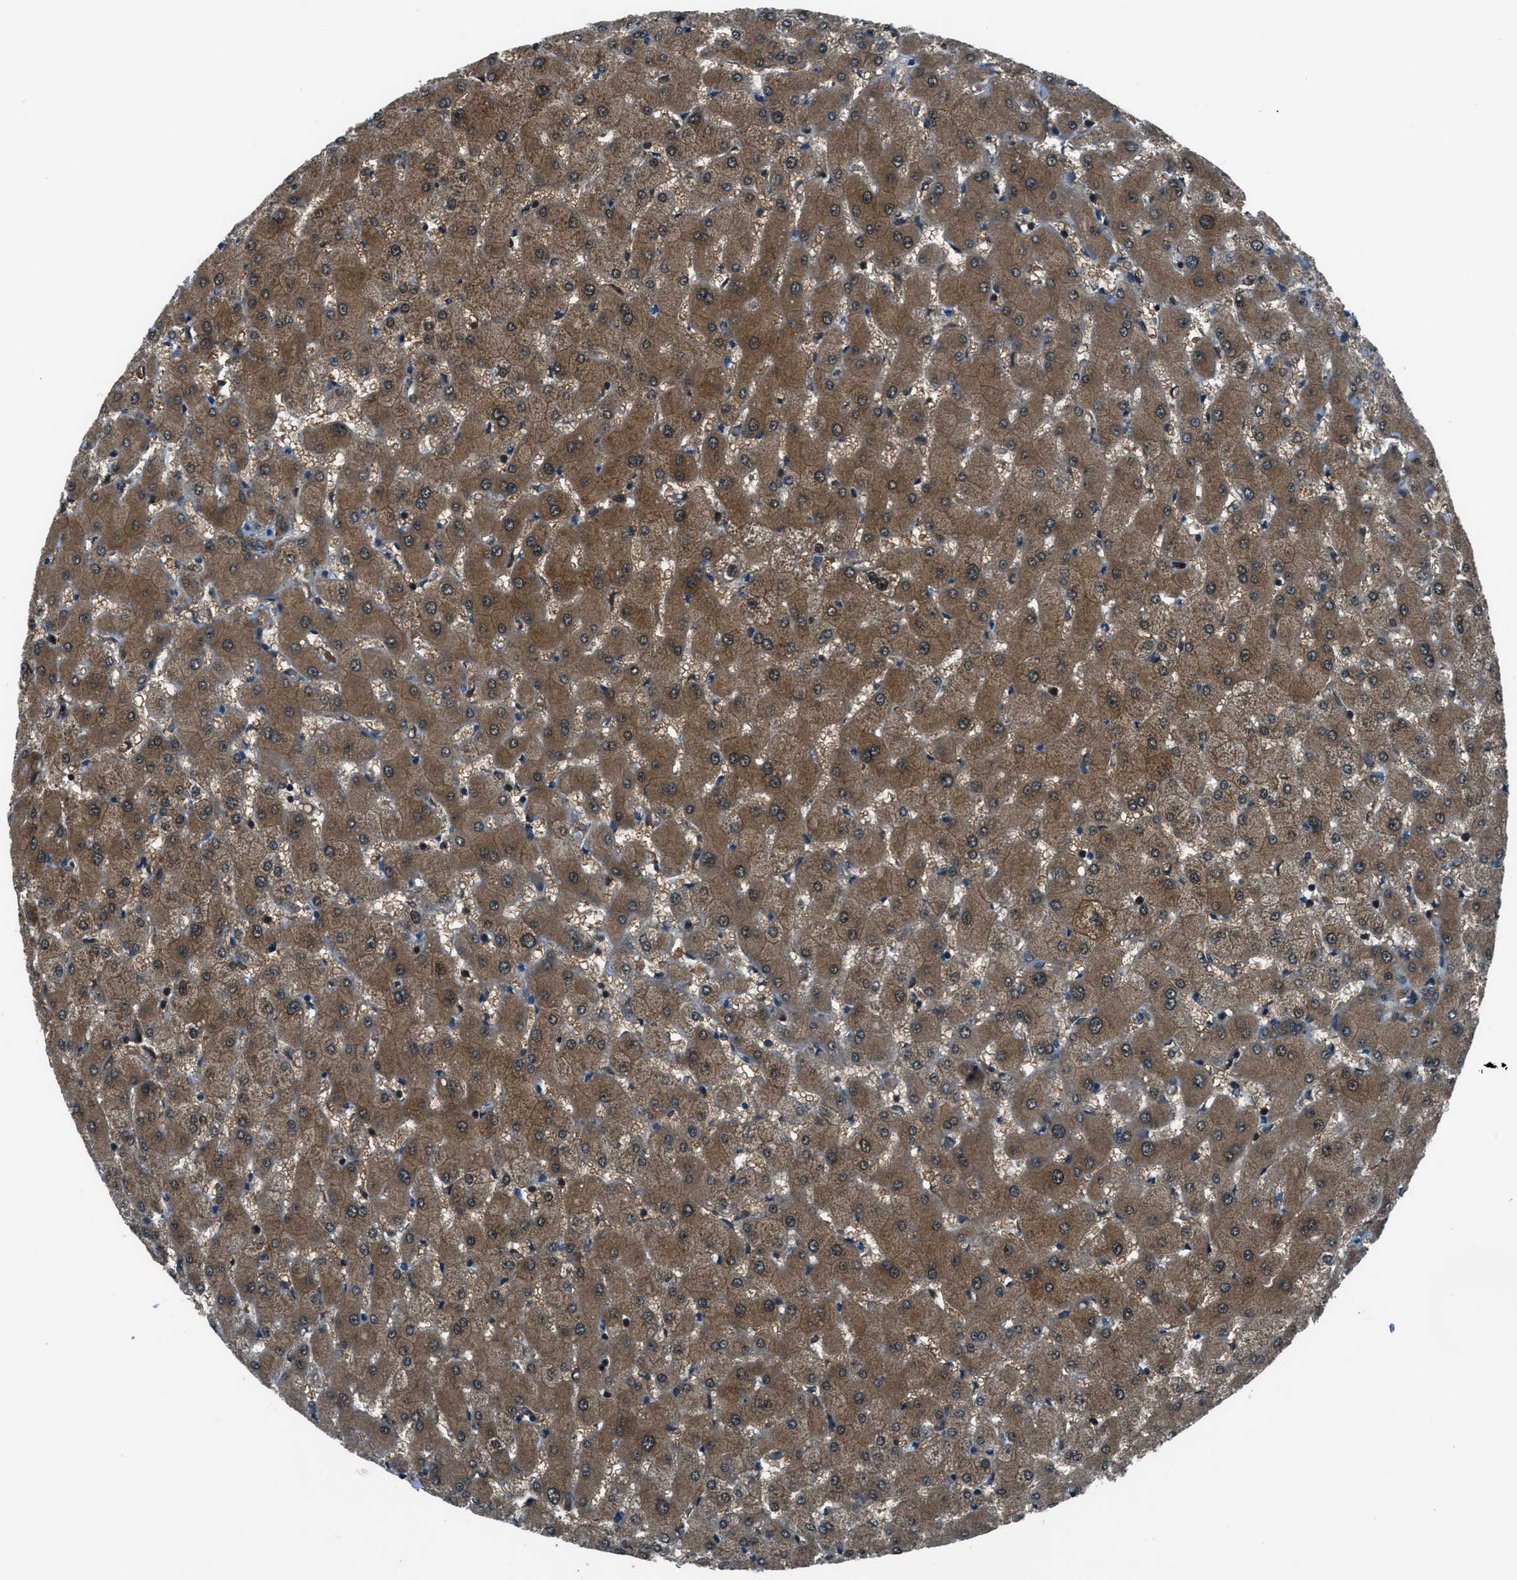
{"staining": {"intensity": "moderate", "quantity": ">75%", "location": "cytoplasmic/membranous"}, "tissue": "liver", "cell_type": "Cholangiocytes", "image_type": "normal", "snomed": [{"axis": "morphology", "description": "Normal tissue, NOS"}, {"axis": "topography", "description": "Liver"}], "caption": "Immunohistochemistry (IHC) staining of benign liver, which exhibits medium levels of moderate cytoplasmic/membranous expression in about >75% of cholangiocytes indicating moderate cytoplasmic/membranous protein staining. The staining was performed using DAB (3,3'-diaminobenzidine) (brown) for protein detection and nuclei were counterstained in hematoxylin (blue).", "gene": "HEBP2", "patient": {"sex": "female", "age": 63}}